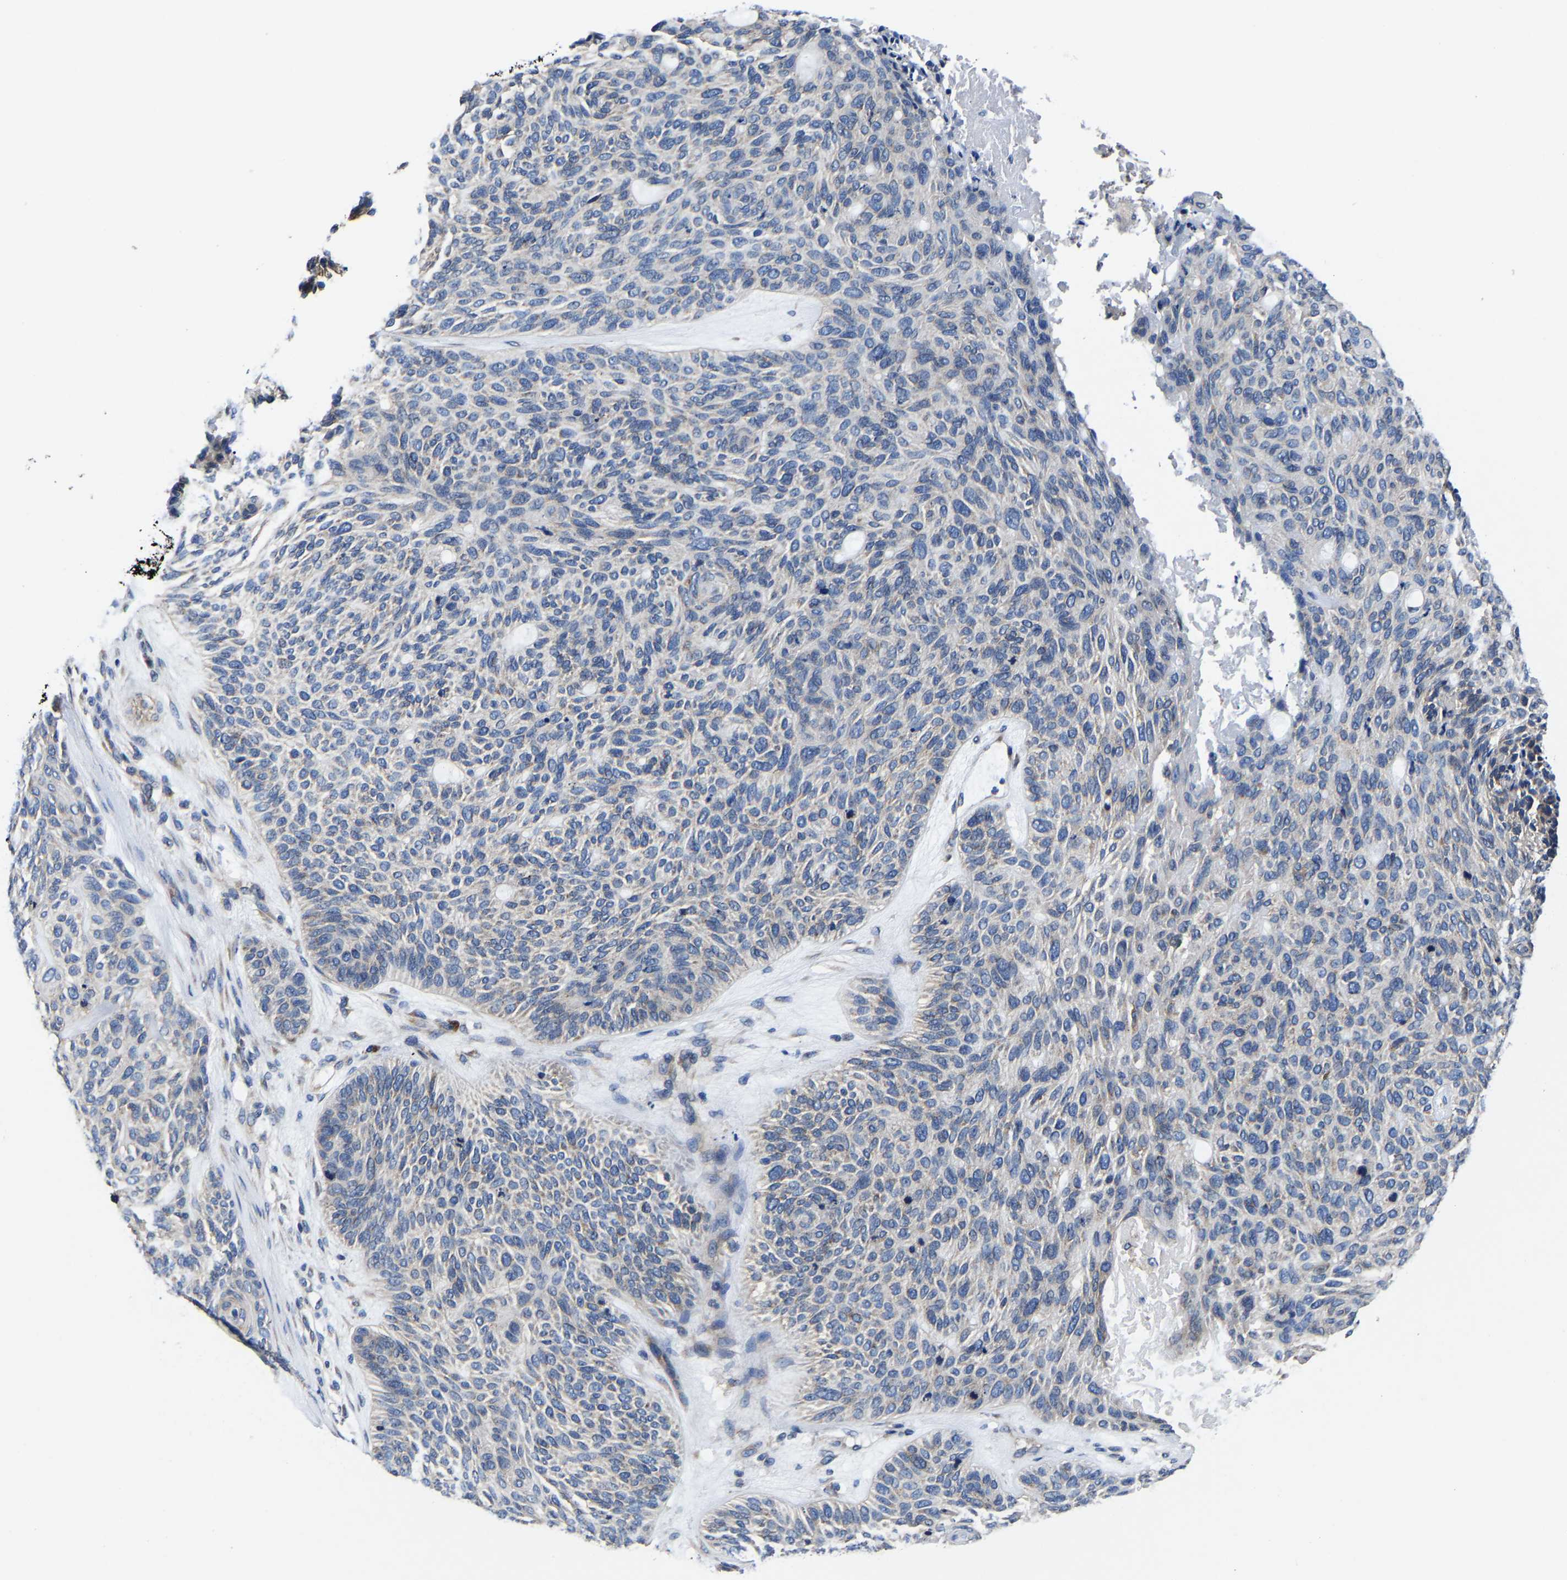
{"staining": {"intensity": "weak", "quantity": "<25%", "location": "cytoplasmic/membranous"}, "tissue": "skin cancer", "cell_type": "Tumor cells", "image_type": "cancer", "snomed": [{"axis": "morphology", "description": "Basal cell carcinoma"}, {"axis": "topography", "description": "Skin"}], "caption": "This photomicrograph is of skin basal cell carcinoma stained with immunohistochemistry to label a protein in brown with the nuclei are counter-stained blue. There is no positivity in tumor cells.", "gene": "EBAG9", "patient": {"sex": "male", "age": 55}}